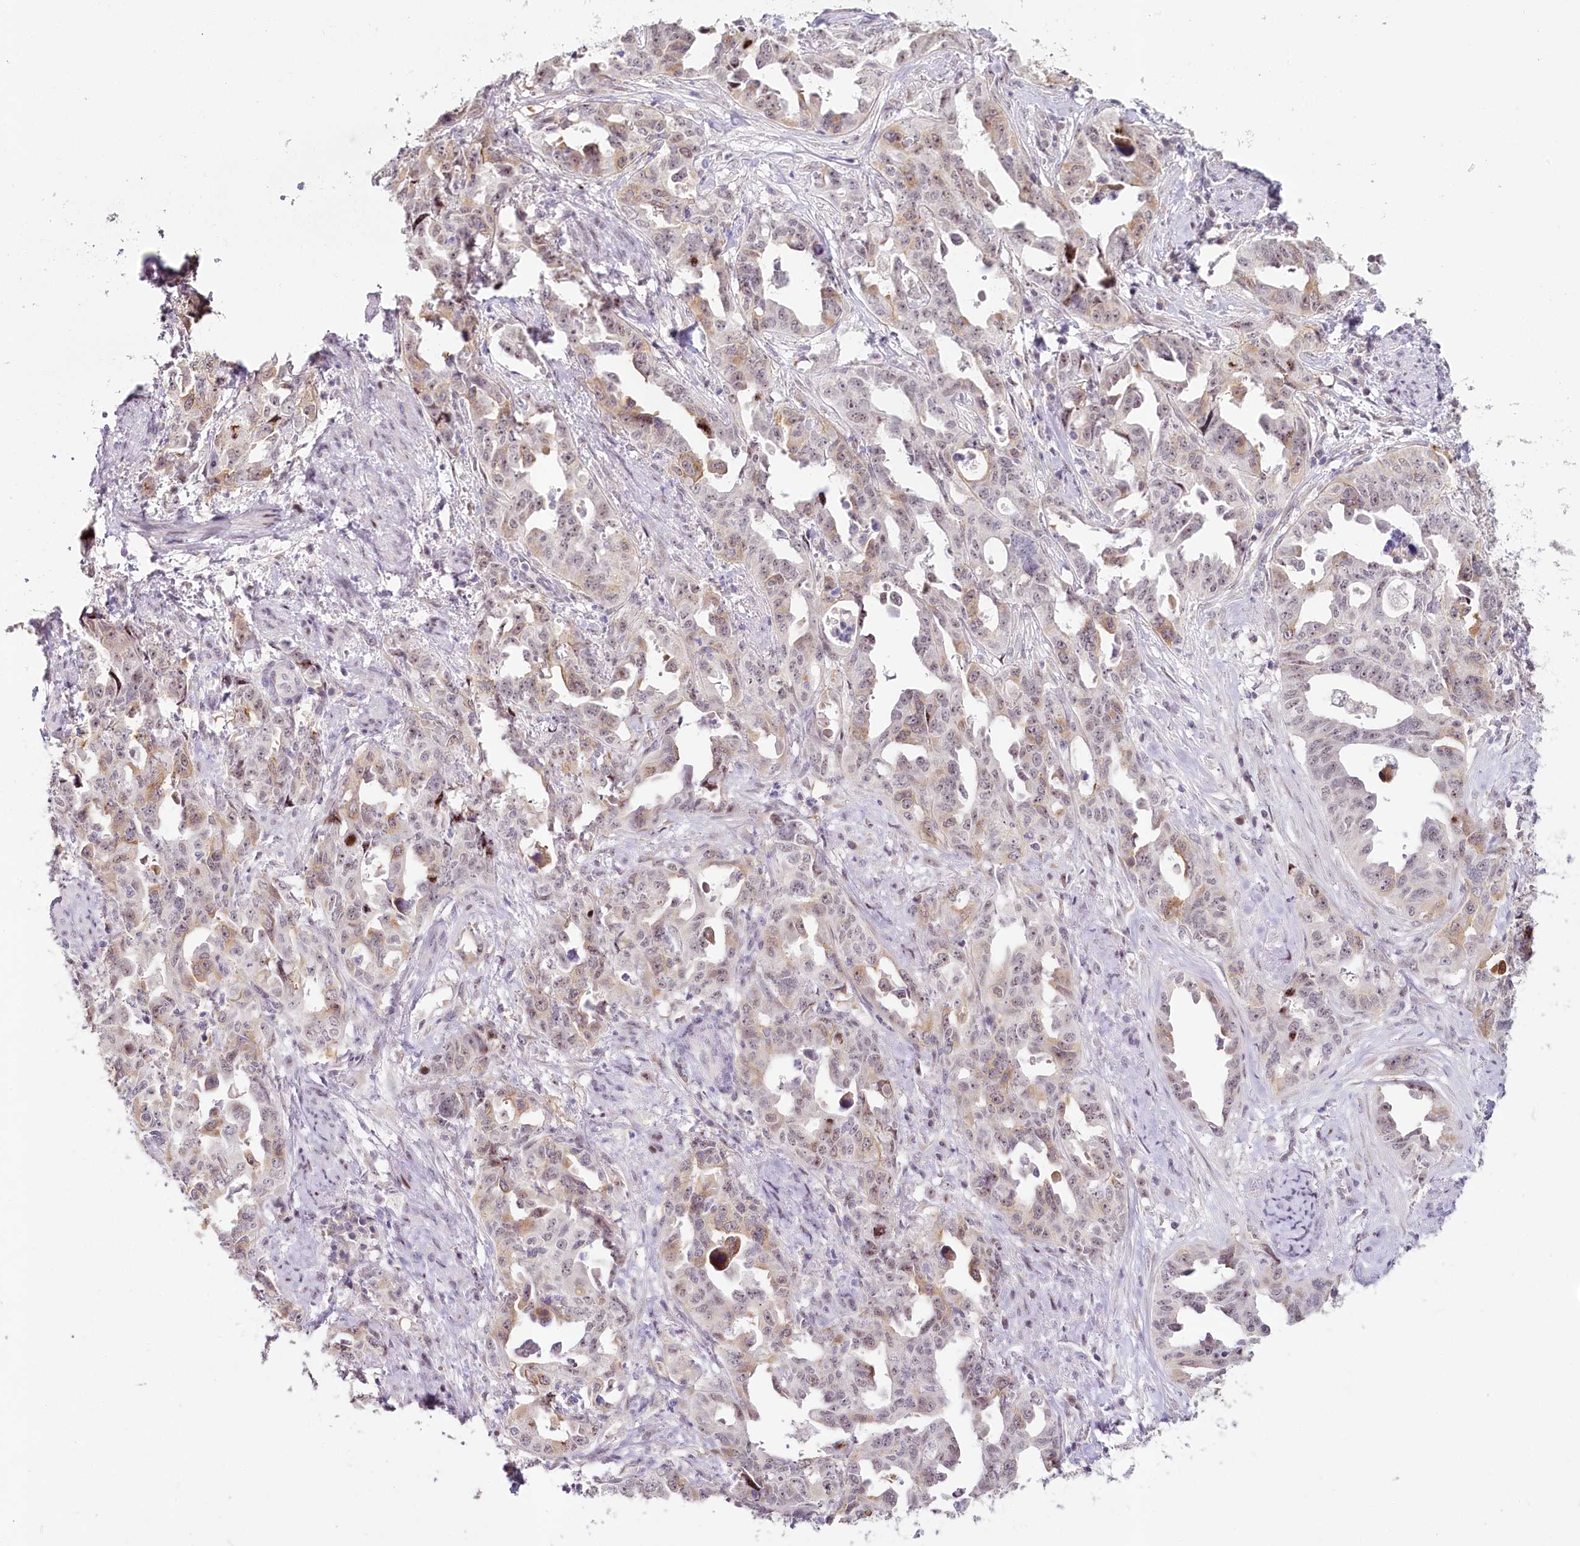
{"staining": {"intensity": "moderate", "quantity": "25%-75%", "location": "cytoplasmic/membranous,nuclear"}, "tissue": "endometrial cancer", "cell_type": "Tumor cells", "image_type": "cancer", "snomed": [{"axis": "morphology", "description": "Adenocarcinoma, NOS"}, {"axis": "topography", "description": "Endometrium"}], "caption": "The micrograph exhibits staining of endometrial cancer (adenocarcinoma), revealing moderate cytoplasmic/membranous and nuclear protein staining (brown color) within tumor cells.", "gene": "HPD", "patient": {"sex": "female", "age": 65}}